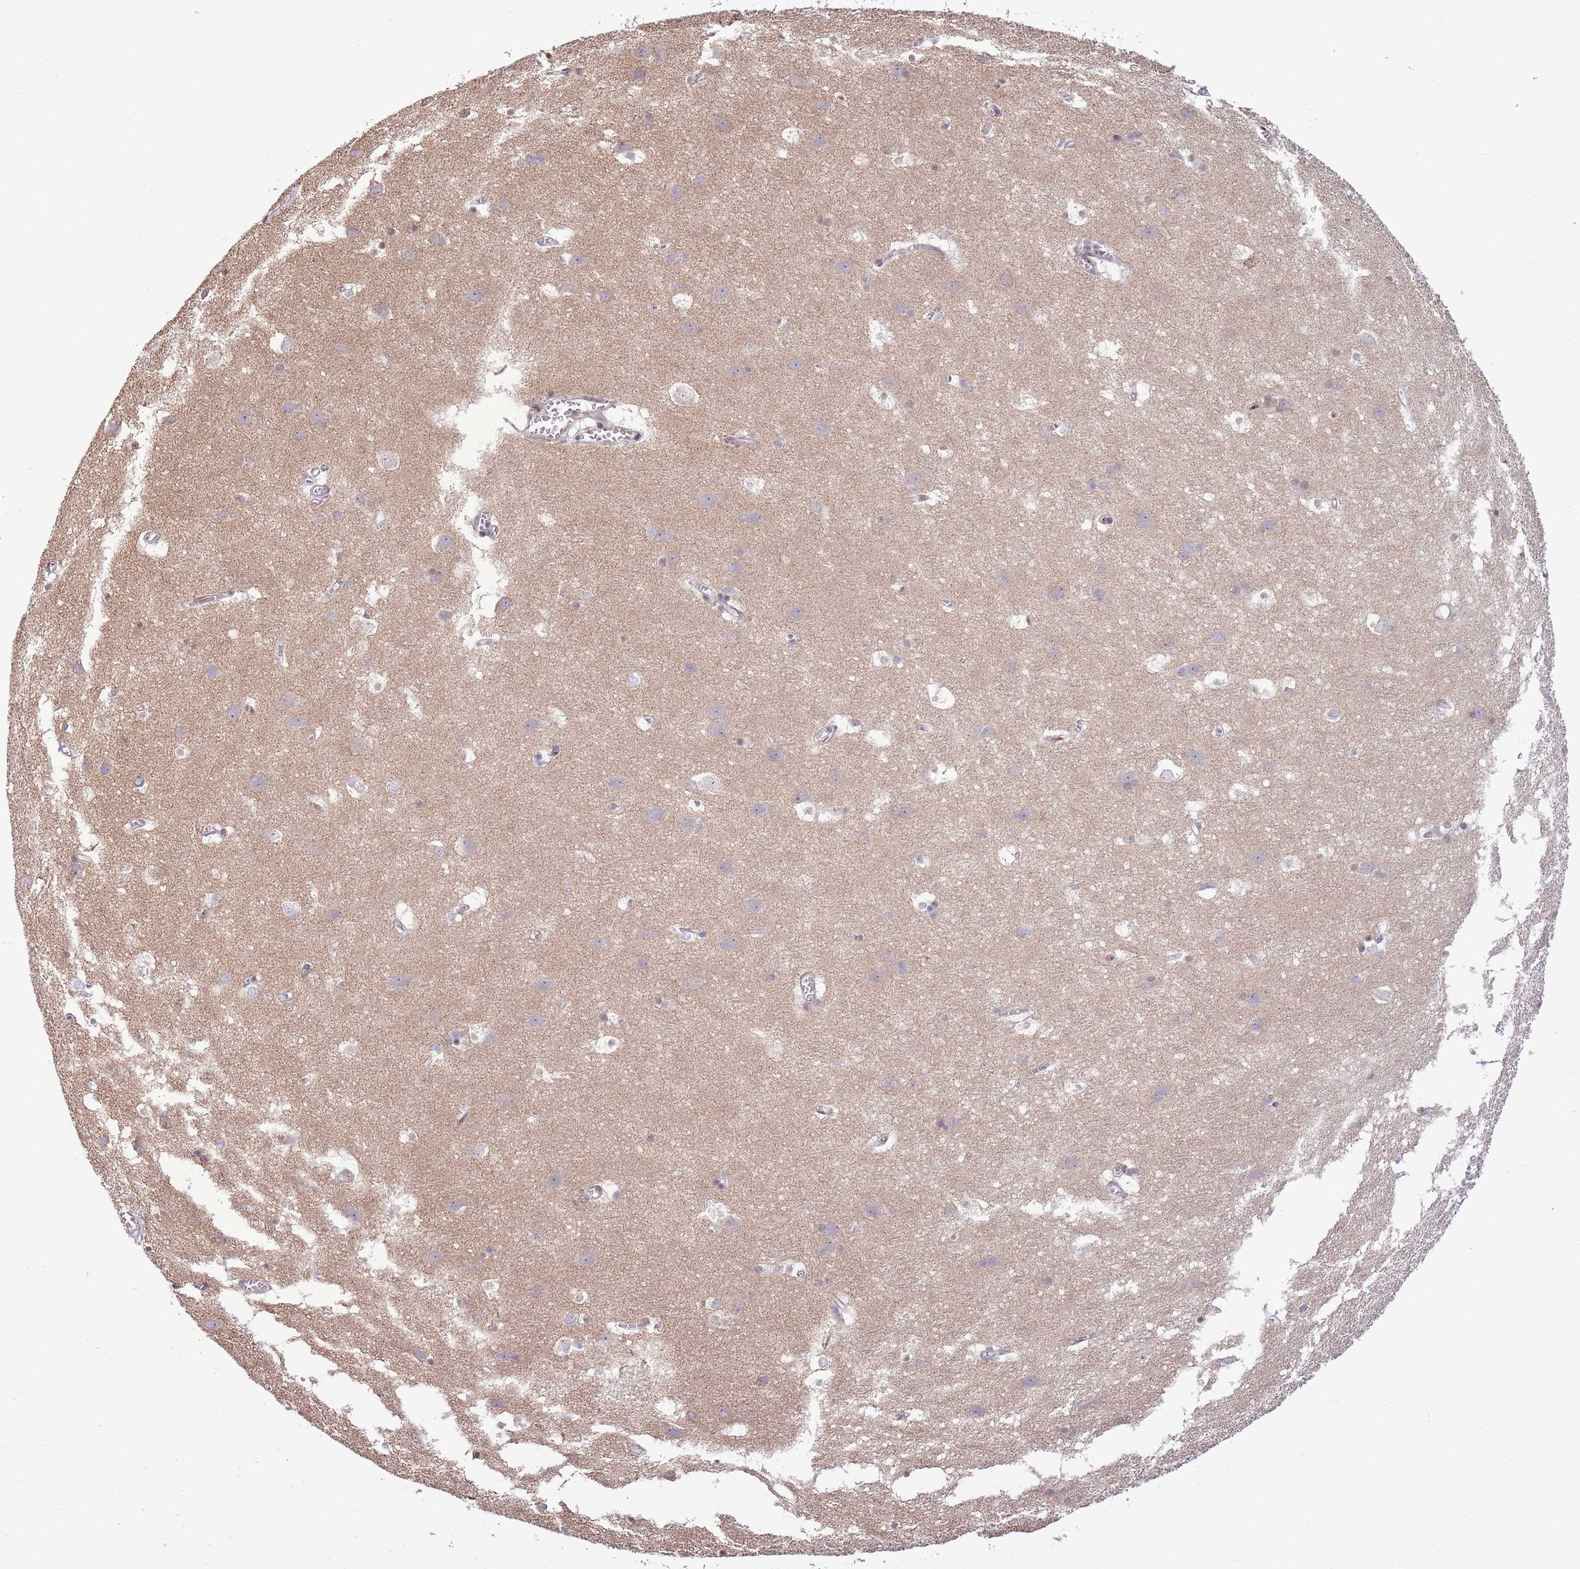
{"staining": {"intensity": "weak", "quantity": ">75%", "location": "cytoplasmic/membranous"}, "tissue": "cerebral cortex", "cell_type": "Endothelial cells", "image_type": "normal", "snomed": [{"axis": "morphology", "description": "Normal tissue, NOS"}, {"axis": "topography", "description": "Cerebral cortex"}], "caption": "IHC micrograph of unremarkable cerebral cortex: human cerebral cortex stained using immunohistochemistry (IHC) exhibits low levels of weak protein expression localized specifically in the cytoplasmic/membranous of endothelial cells, appearing as a cytoplasmic/membranous brown color.", "gene": "ARL2BP", "patient": {"sex": "male", "age": 54}}